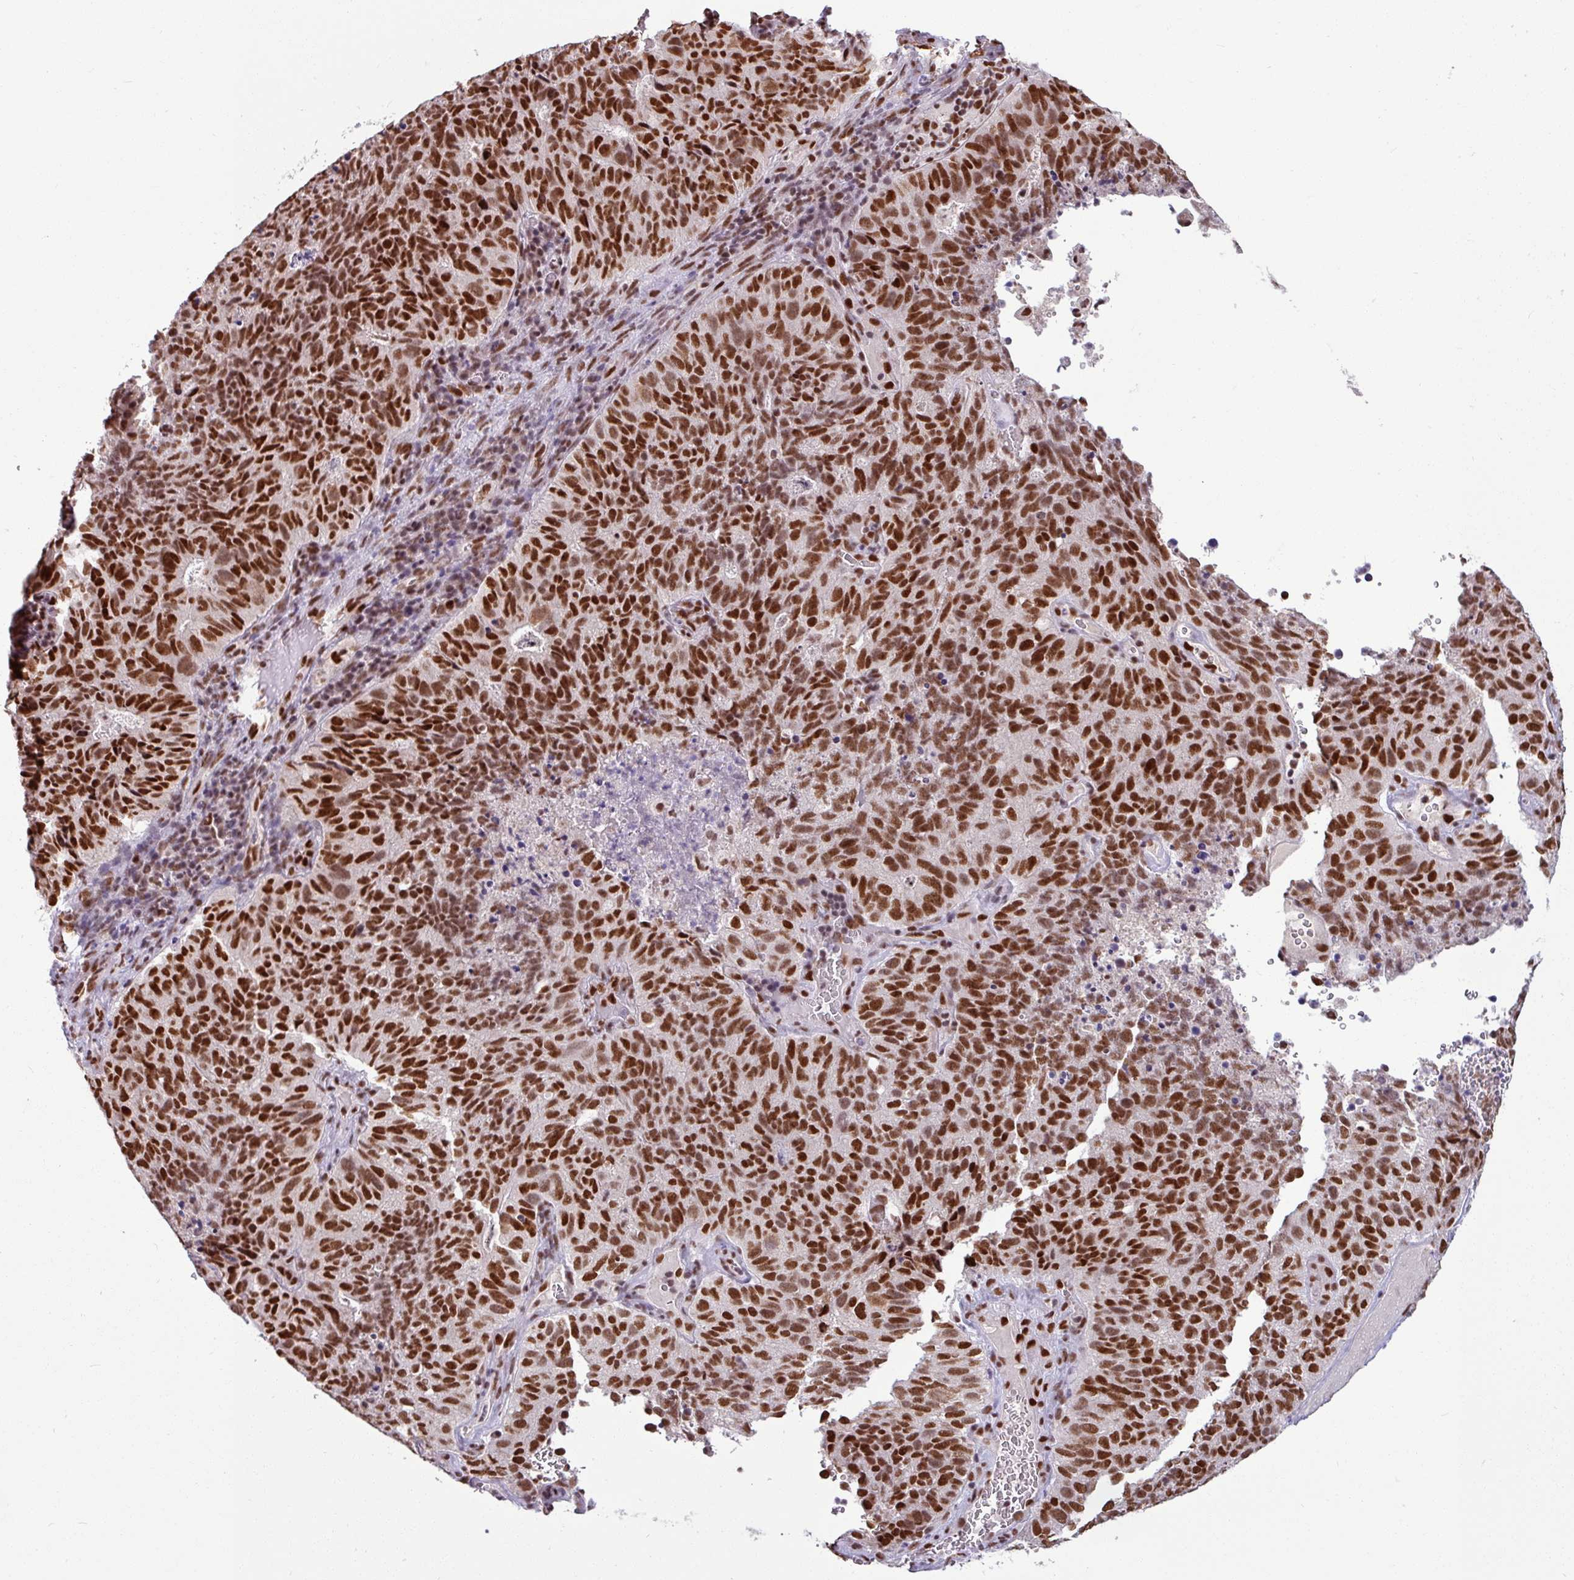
{"staining": {"intensity": "strong", "quantity": ">75%", "location": "nuclear"}, "tissue": "cervical cancer", "cell_type": "Tumor cells", "image_type": "cancer", "snomed": [{"axis": "morphology", "description": "Adenocarcinoma, NOS"}, {"axis": "topography", "description": "Cervix"}], "caption": "A photomicrograph of human cervical cancer (adenocarcinoma) stained for a protein displays strong nuclear brown staining in tumor cells.", "gene": "TDG", "patient": {"sex": "female", "age": 38}}